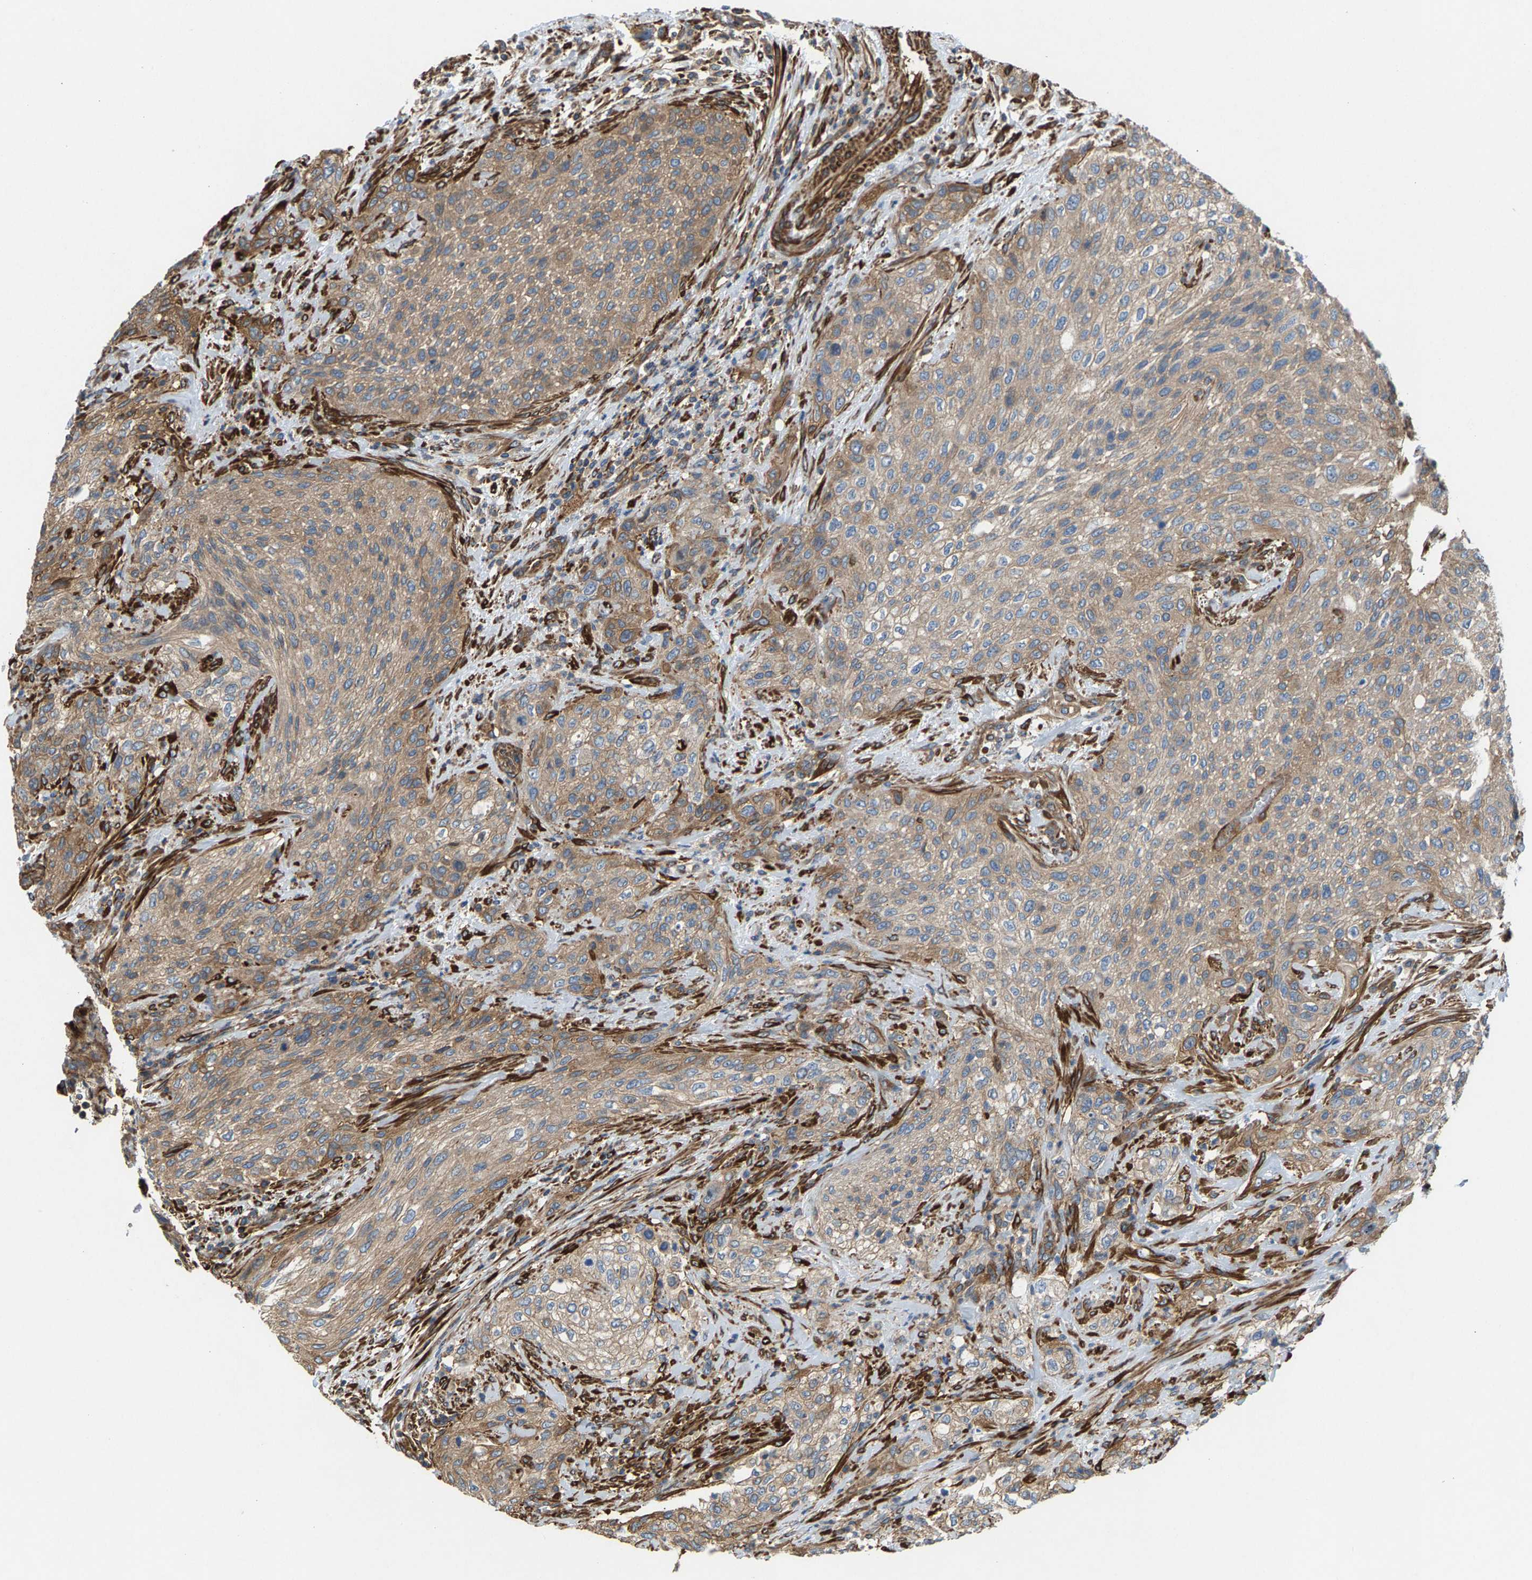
{"staining": {"intensity": "moderate", "quantity": ">75%", "location": "cytoplasmic/membranous"}, "tissue": "urothelial cancer", "cell_type": "Tumor cells", "image_type": "cancer", "snomed": [{"axis": "morphology", "description": "Urothelial carcinoma, Low grade"}, {"axis": "morphology", "description": "Urothelial carcinoma, High grade"}, {"axis": "topography", "description": "Urinary bladder"}], "caption": "This is a micrograph of immunohistochemistry (IHC) staining of urothelial cancer, which shows moderate staining in the cytoplasmic/membranous of tumor cells.", "gene": "PDCL", "patient": {"sex": "male", "age": 35}}